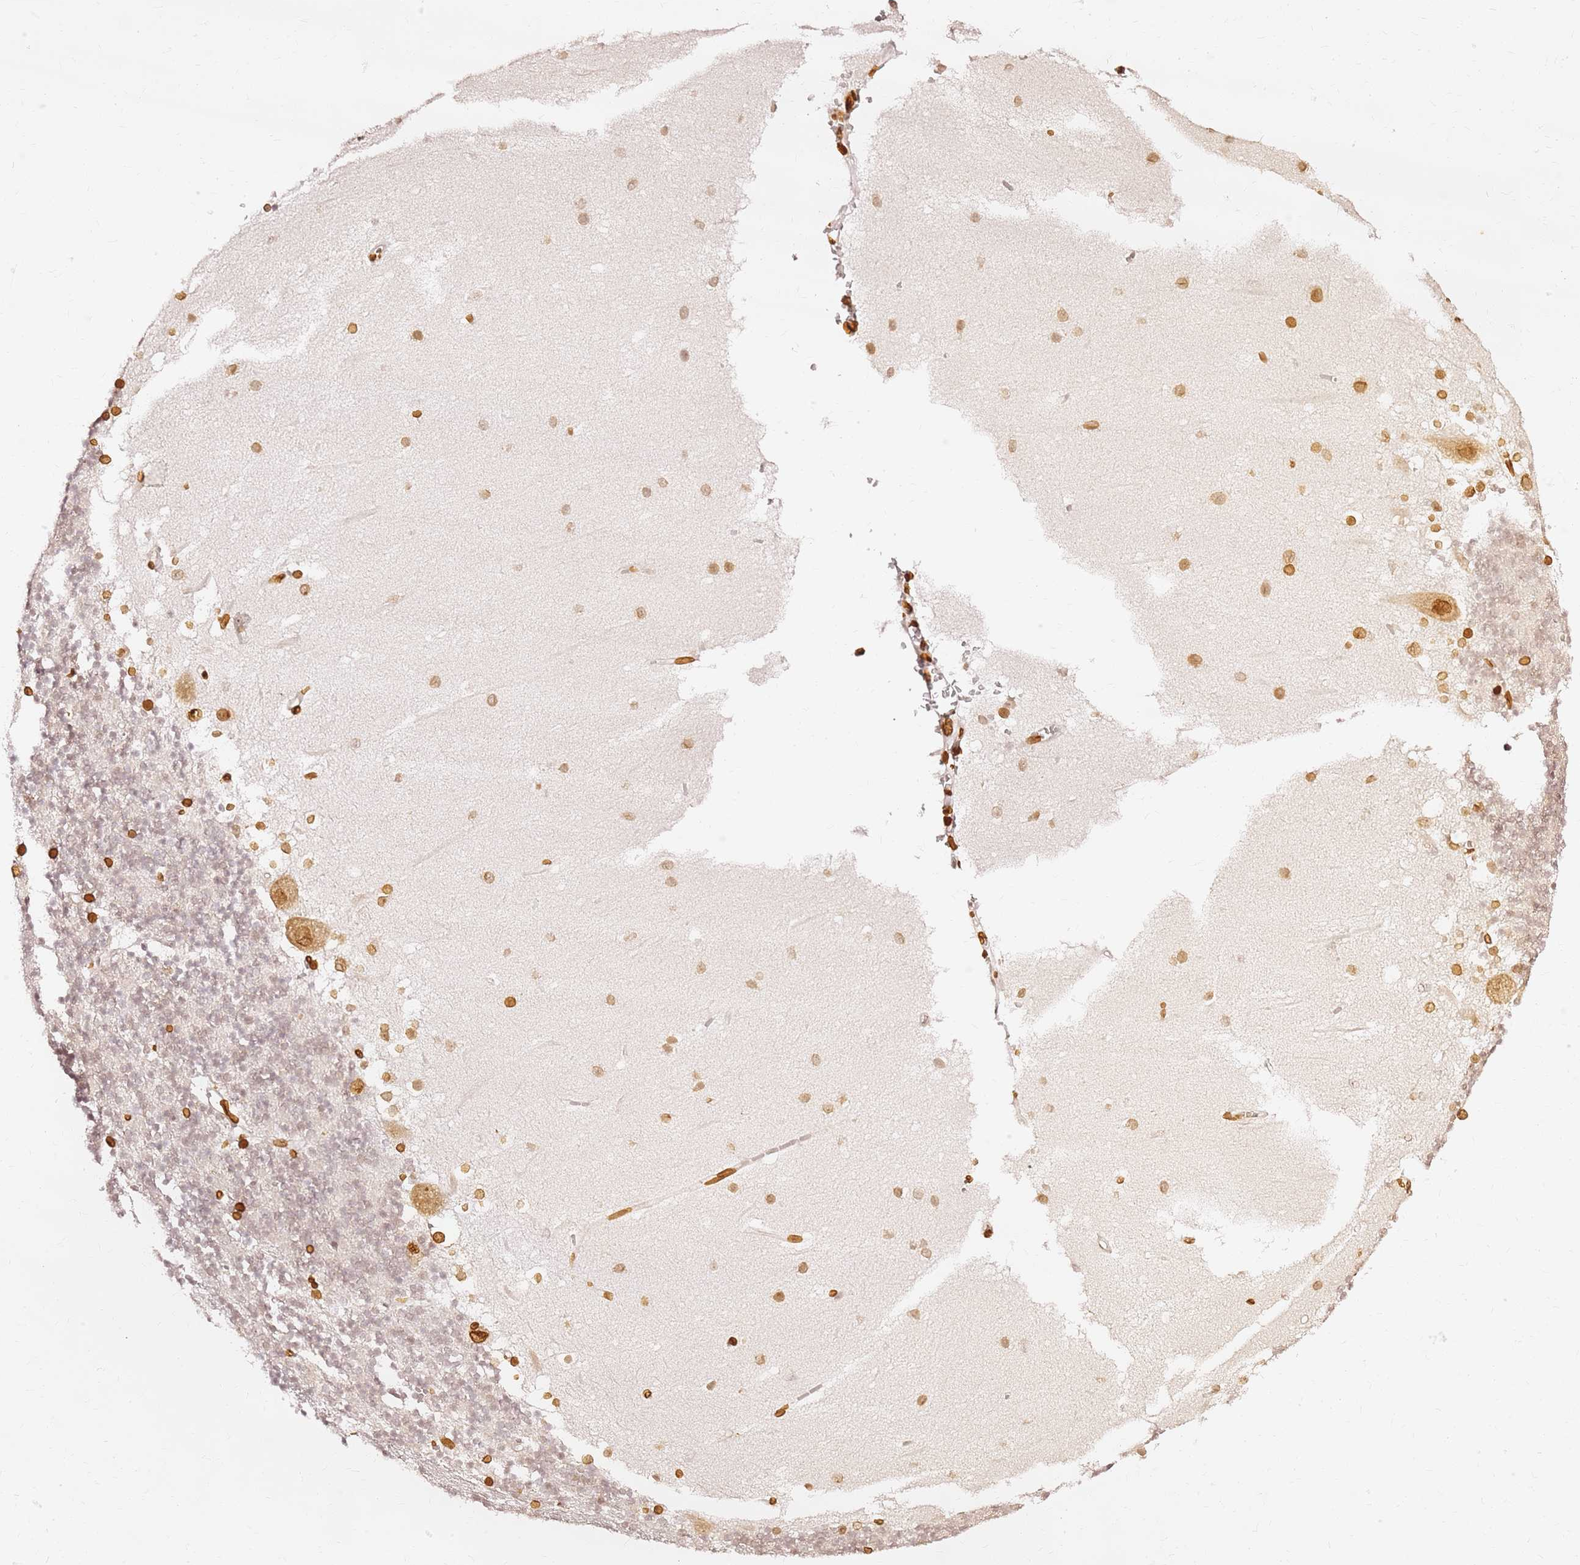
{"staining": {"intensity": "strong", "quantity": "<25%", "location": "cytoplasmic/membranous,nuclear"}, "tissue": "cerebellum", "cell_type": "Cells in granular layer", "image_type": "normal", "snomed": [{"axis": "morphology", "description": "Normal tissue, NOS"}, {"axis": "topography", "description": "Cerebellum"}], "caption": "This is a micrograph of IHC staining of benign cerebellum, which shows strong positivity in the cytoplasmic/membranous,nuclear of cells in granular layer.", "gene": "C6orf141", "patient": {"sex": "male", "age": 54}}